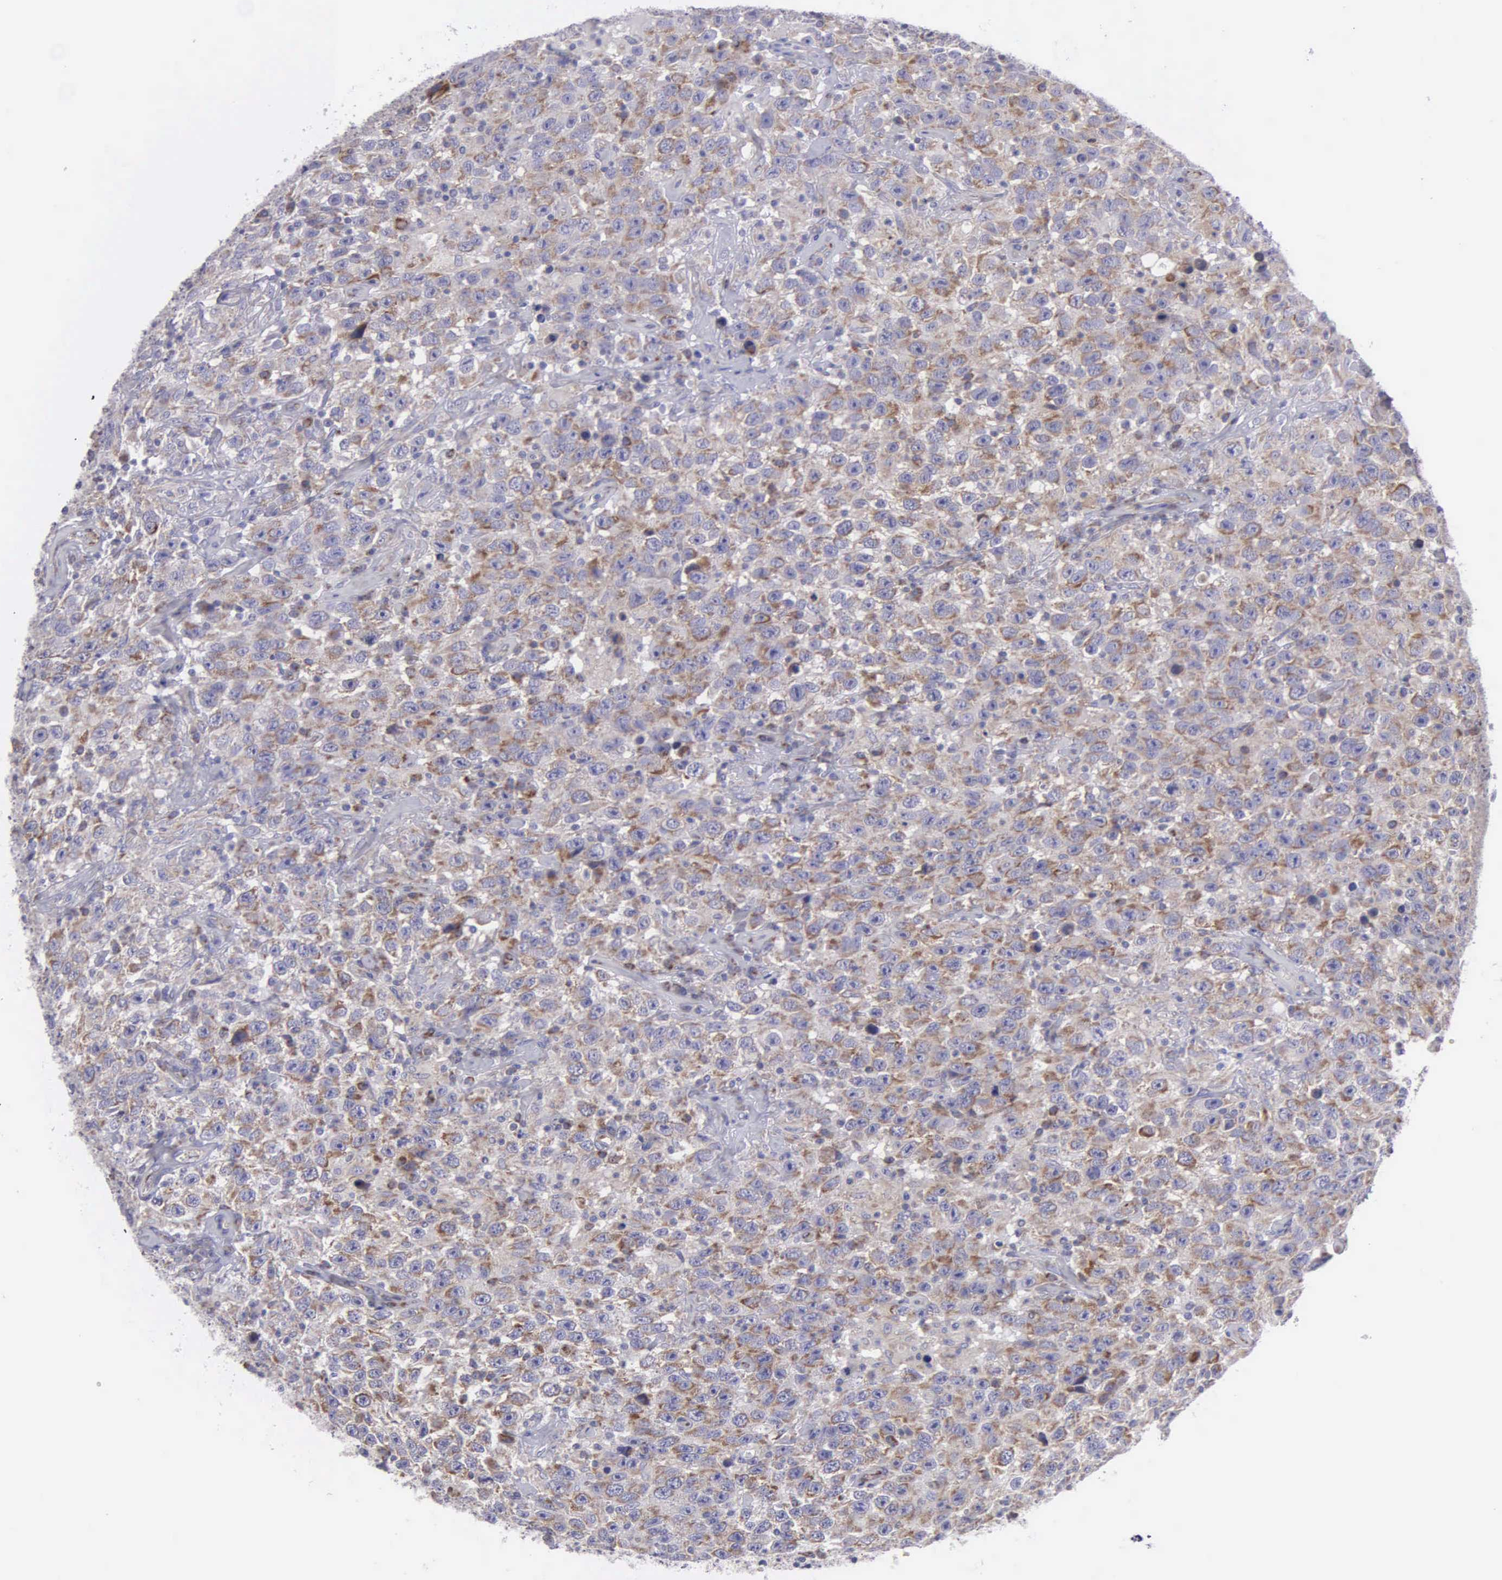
{"staining": {"intensity": "weak", "quantity": "25%-75%", "location": "cytoplasmic/membranous"}, "tissue": "testis cancer", "cell_type": "Tumor cells", "image_type": "cancer", "snomed": [{"axis": "morphology", "description": "Seminoma, NOS"}, {"axis": "topography", "description": "Testis"}], "caption": "A high-resolution photomicrograph shows immunohistochemistry staining of testis cancer, which exhibits weak cytoplasmic/membranous expression in approximately 25%-75% of tumor cells.", "gene": "SYNJ2BP", "patient": {"sex": "male", "age": 41}}